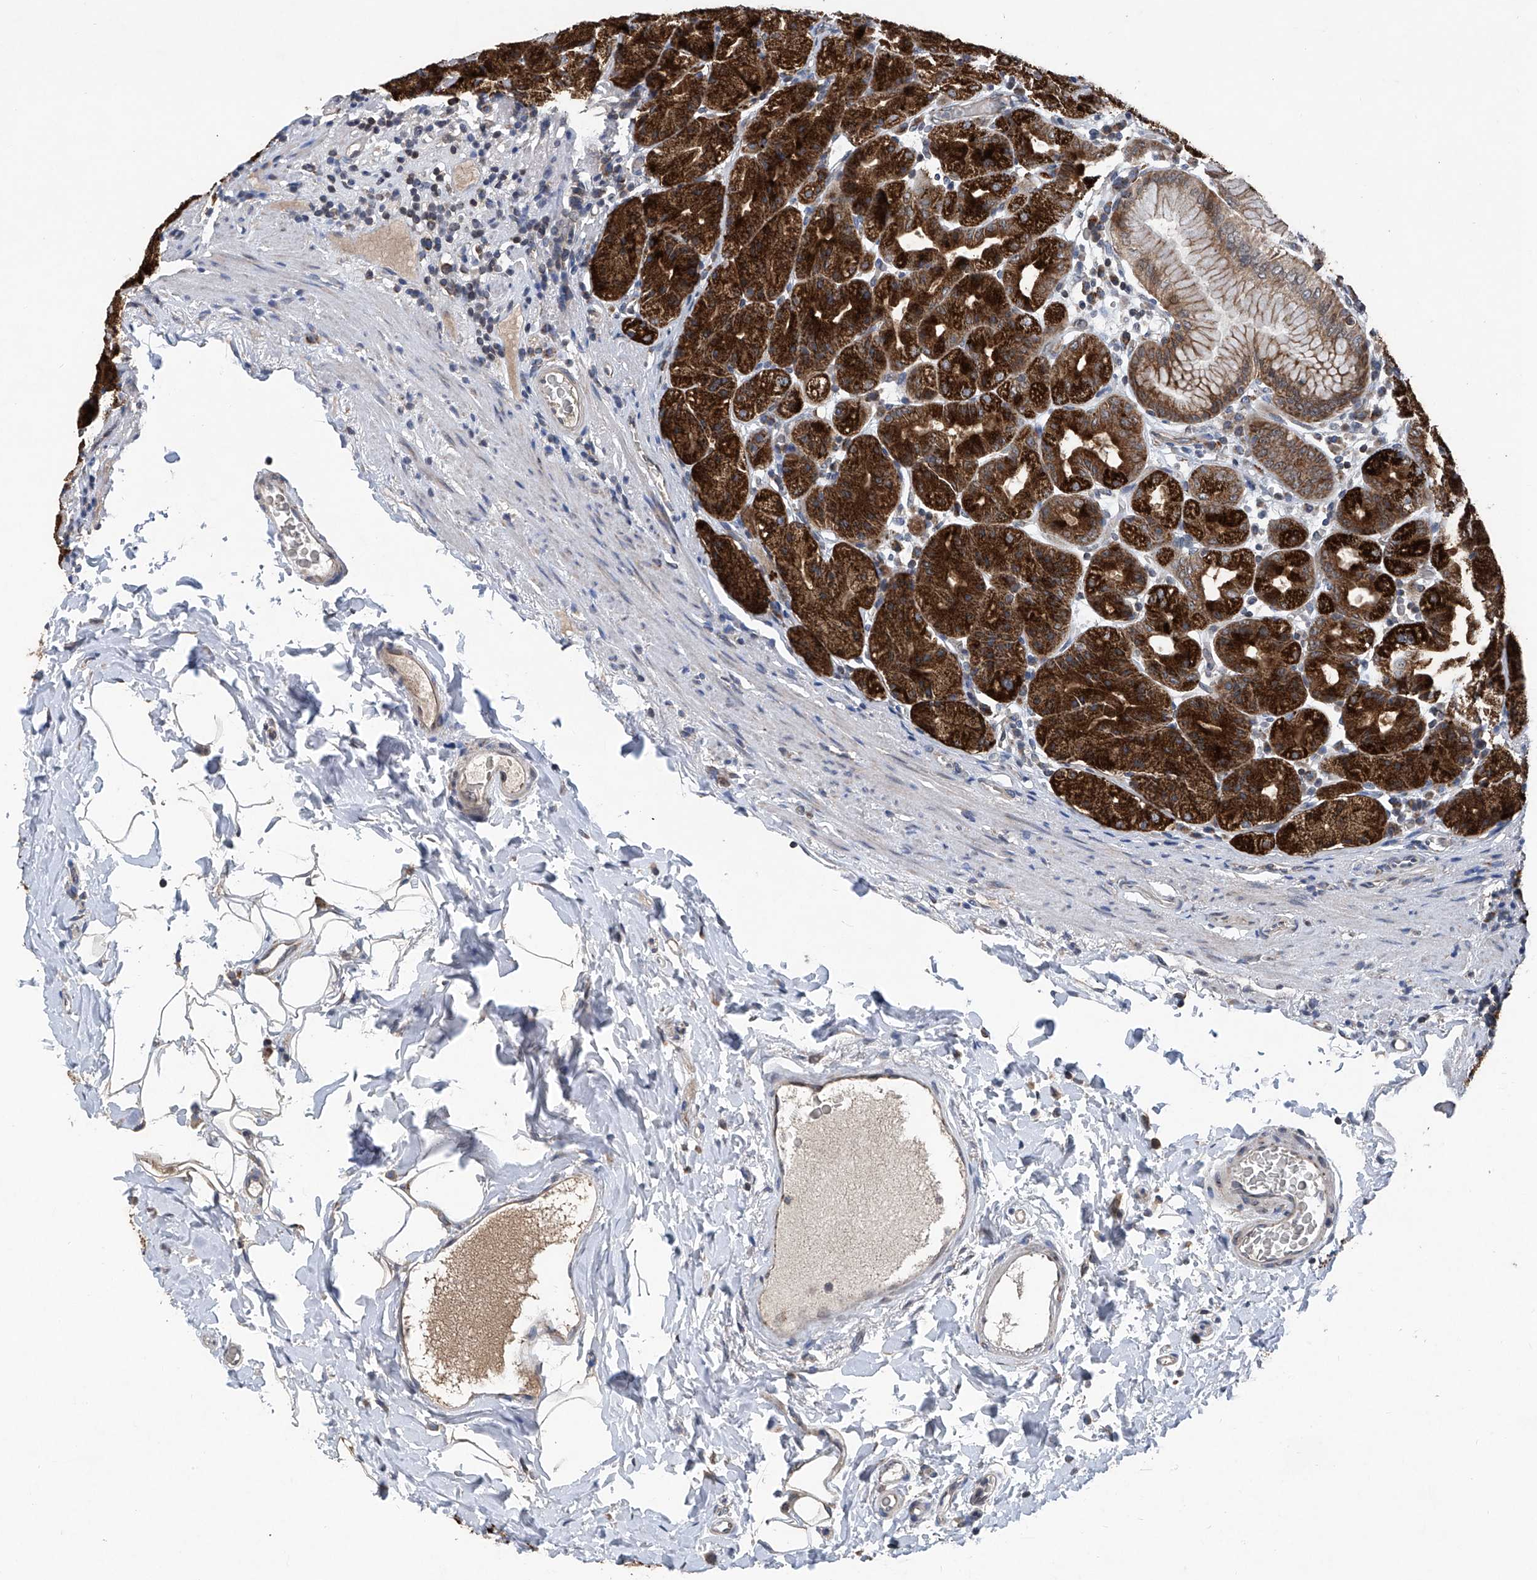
{"staining": {"intensity": "strong", "quantity": ">75%", "location": "cytoplasmic/membranous"}, "tissue": "stomach", "cell_type": "Glandular cells", "image_type": "normal", "snomed": [{"axis": "morphology", "description": "Normal tissue, NOS"}, {"axis": "topography", "description": "Stomach, upper"}], "caption": "An IHC photomicrograph of benign tissue is shown. Protein staining in brown shows strong cytoplasmic/membranous positivity in stomach within glandular cells. The staining was performed using DAB (3,3'-diaminobenzidine), with brown indicating positive protein expression. Nuclei are stained blue with hematoxylin.", "gene": "BCKDHB", "patient": {"sex": "male", "age": 68}}